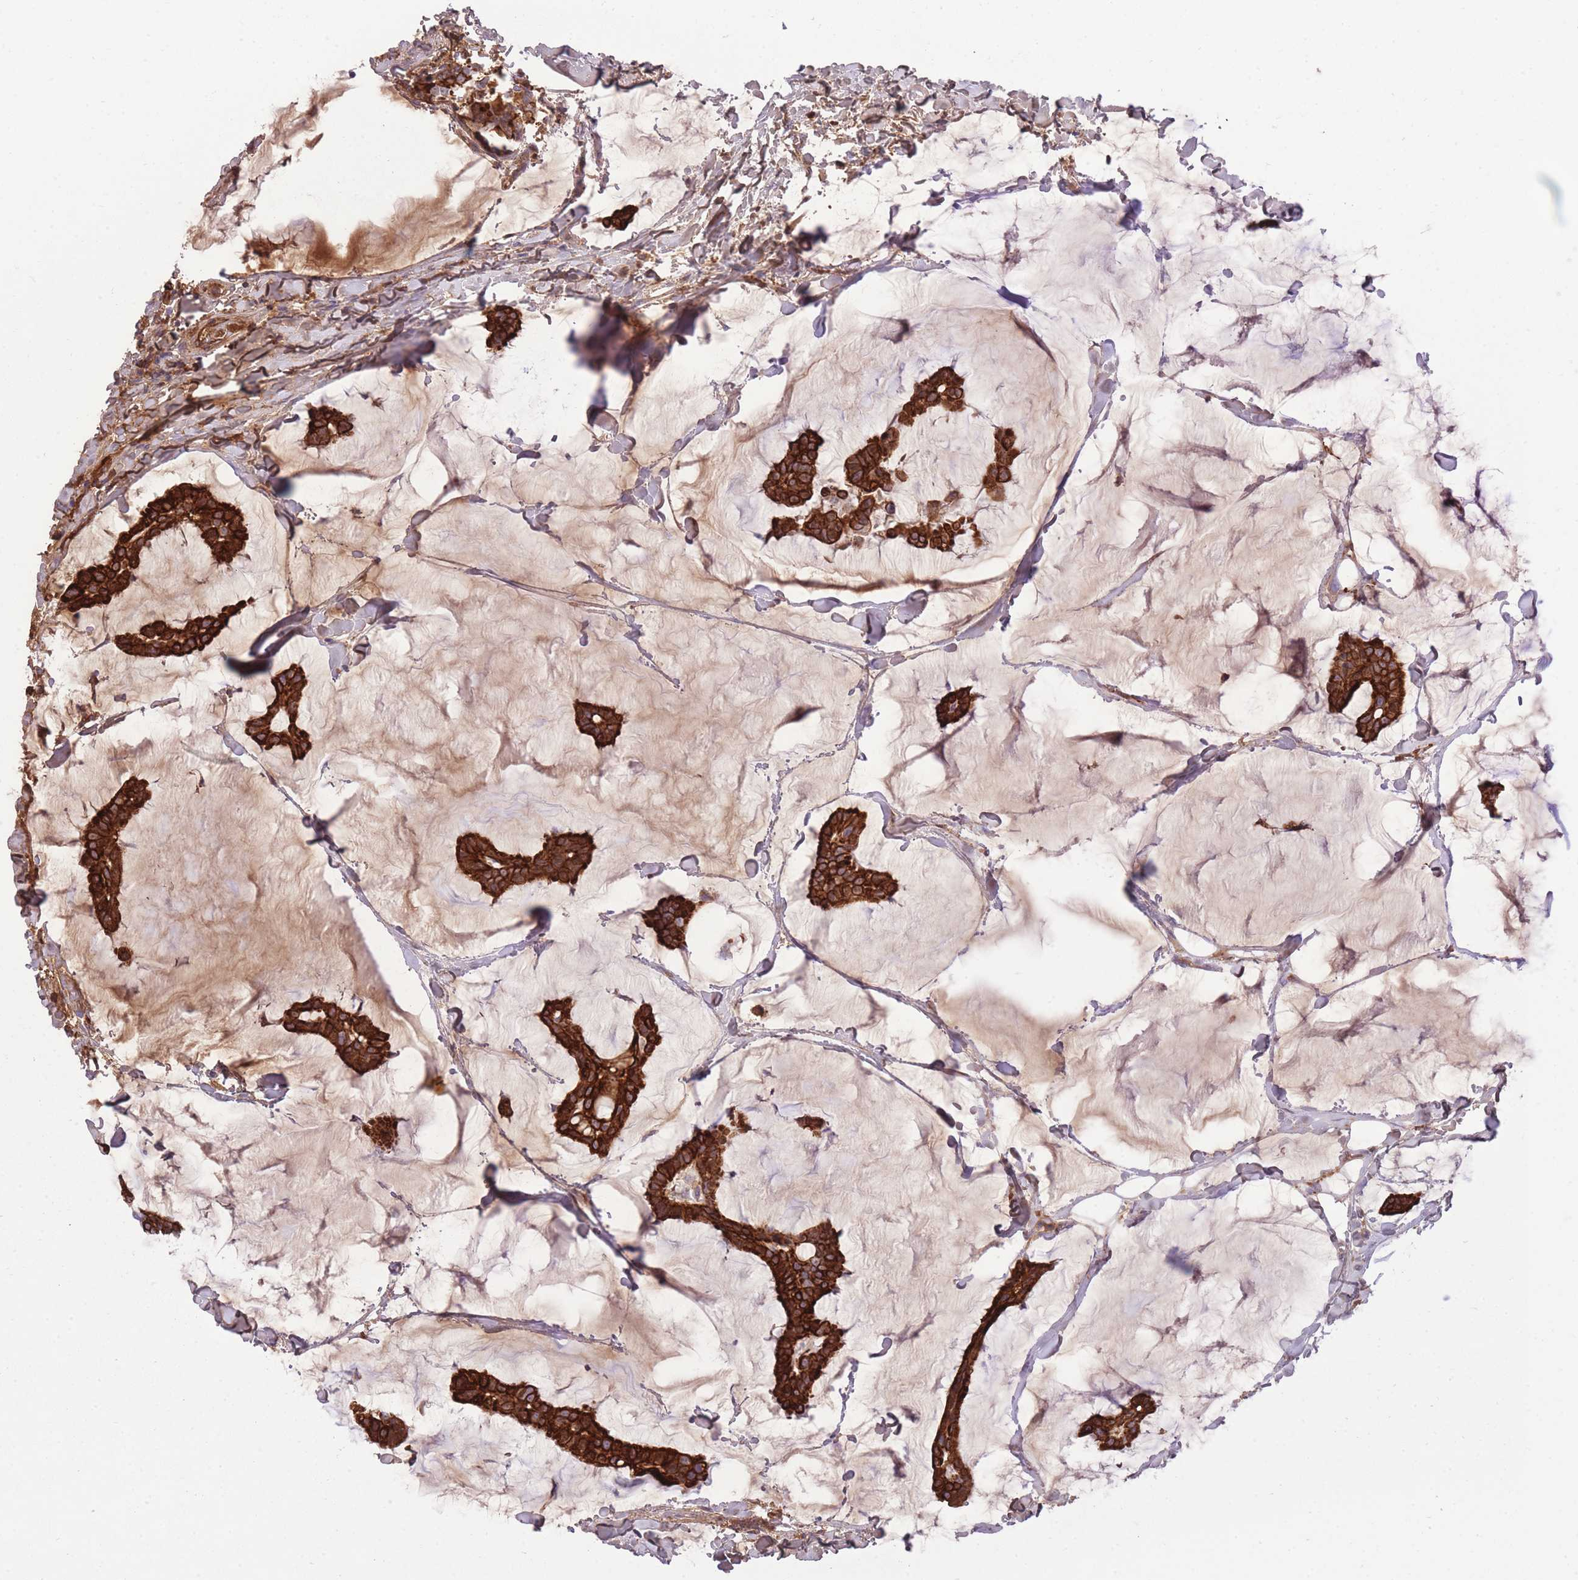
{"staining": {"intensity": "strong", "quantity": ">75%", "location": "cytoplasmic/membranous"}, "tissue": "breast cancer", "cell_type": "Tumor cells", "image_type": "cancer", "snomed": [{"axis": "morphology", "description": "Duct carcinoma"}, {"axis": "topography", "description": "Breast"}], "caption": "This photomicrograph exhibits immunohistochemistry (IHC) staining of human breast intraductal carcinoma, with high strong cytoplasmic/membranous positivity in approximately >75% of tumor cells.", "gene": "MEIS3", "patient": {"sex": "female", "age": 93}}